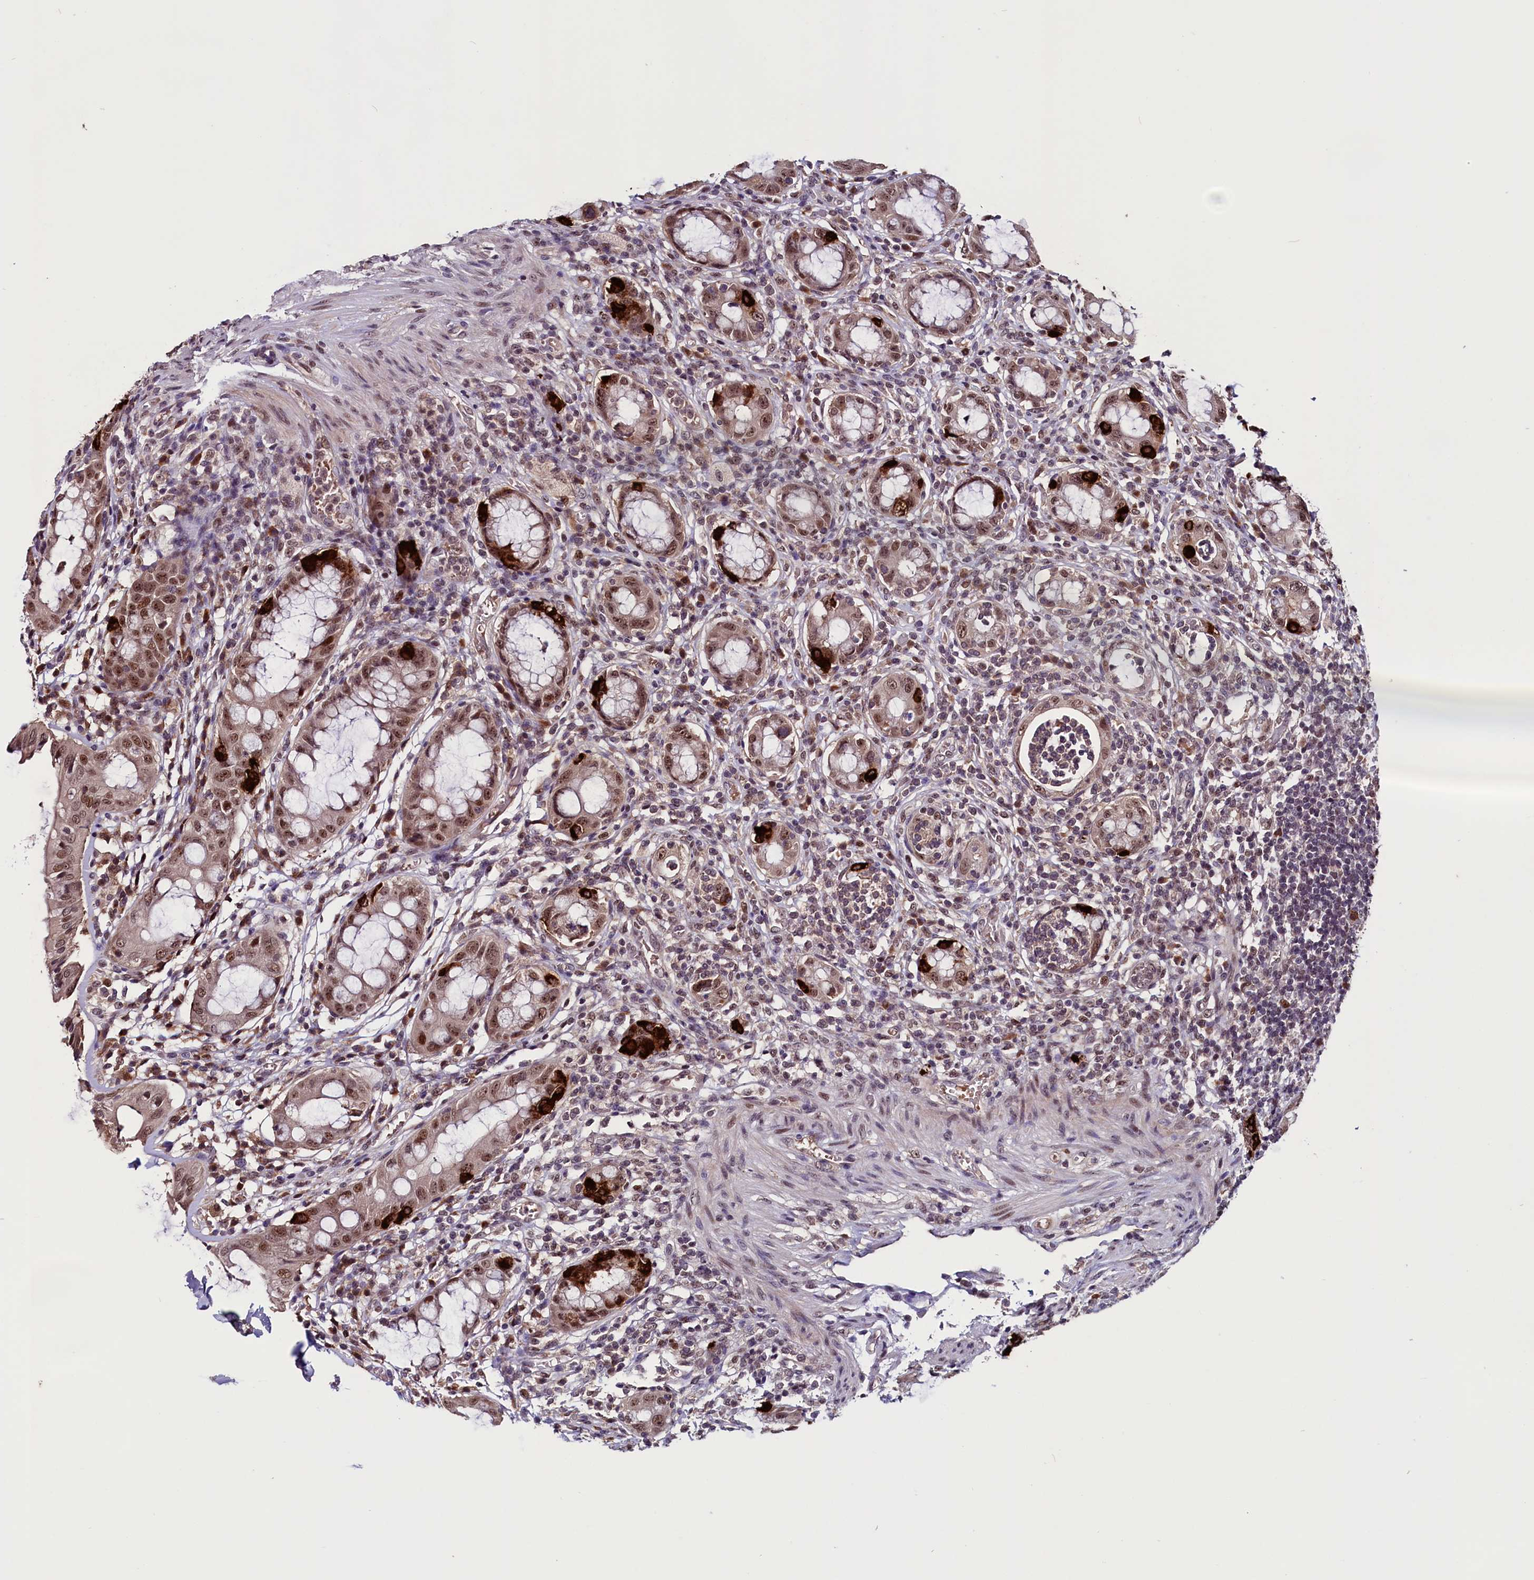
{"staining": {"intensity": "moderate", "quantity": ">75%", "location": "cytoplasmic/membranous,nuclear"}, "tissue": "rectum", "cell_type": "Glandular cells", "image_type": "normal", "snomed": [{"axis": "morphology", "description": "Normal tissue, NOS"}, {"axis": "topography", "description": "Rectum"}], "caption": "This micrograph exhibits unremarkable rectum stained with immunohistochemistry to label a protein in brown. The cytoplasmic/membranous,nuclear of glandular cells show moderate positivity for the protein. Nuclei are counter-stained blue.", "gene": "RNMT", "patient": {"sex": "female", "age": 57}}